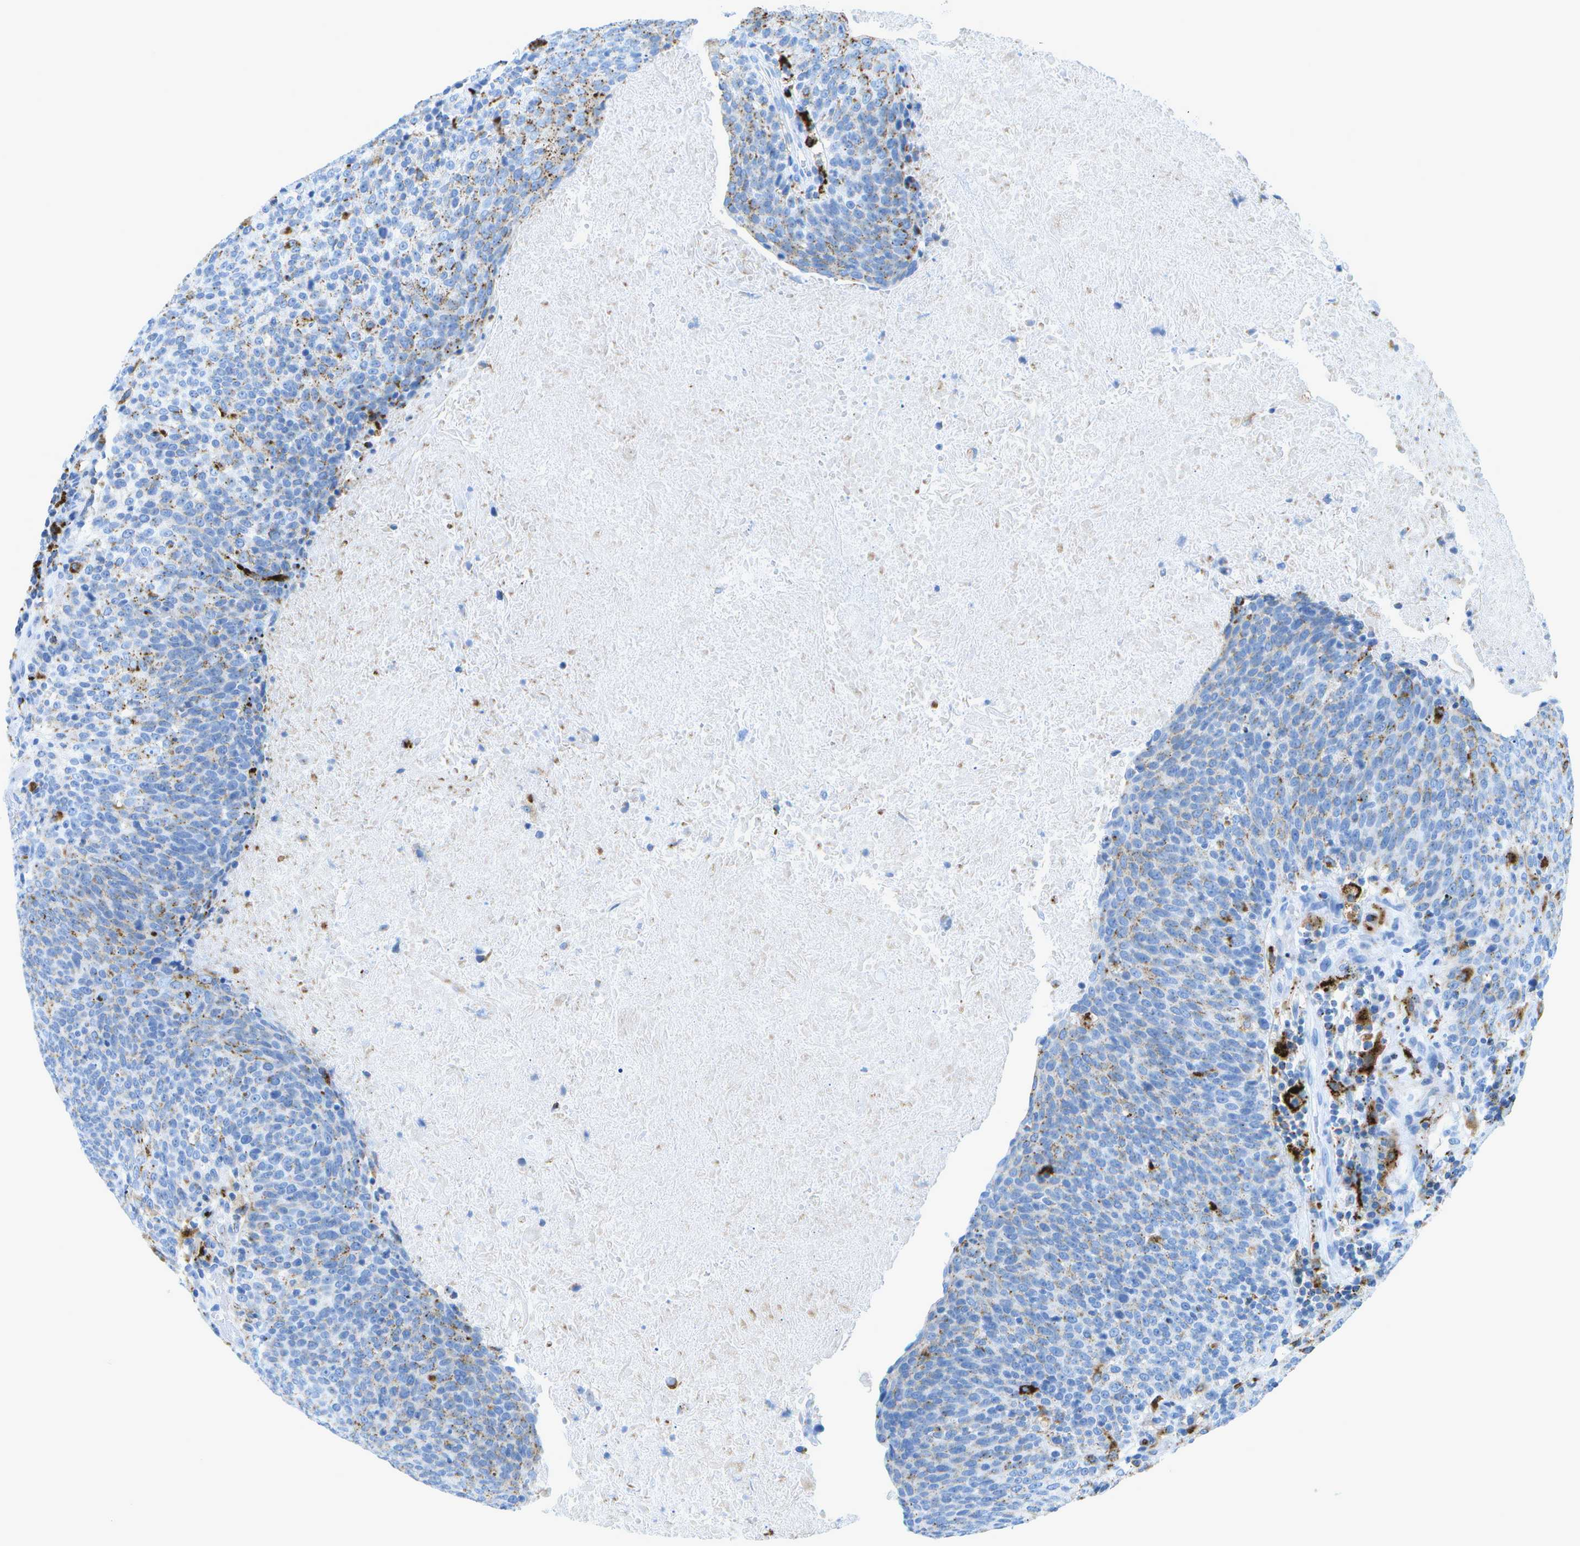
{"staining": {"intensity": "weak", "quantity": "25%-75%", "location": "cytoplasmic/membranous"}, "tissue": "head and neck cancer", "cell_type": "Tumor cells", "image_type": "cancer", "snomed": [{"axis": "morphology", "description": "Squamous cell carcinoma, NOS"}, {"axis": "morphology", "description": "Squamous cell carcinoma, metastatic, NOS"}, {"axis": "topography", "description": "Lymph node"}, {"axis": "topography", "description": "Head-Neck"}], "caption": "IHC staining of head and neck cancer (metastatic squamous cell carcinoma), which shows low levels of weak cytoplasmic/membranous expression in approximately 25%-75% of tumor cells indicating weak cytoplasmic/membranous protein expression. The staining was performed using DAB (brown) for protein detection and nuclei were counterstained in hematoxylin (blue).", "gene": "PRCP", "patient": {"sex": "male", "age": 62}}